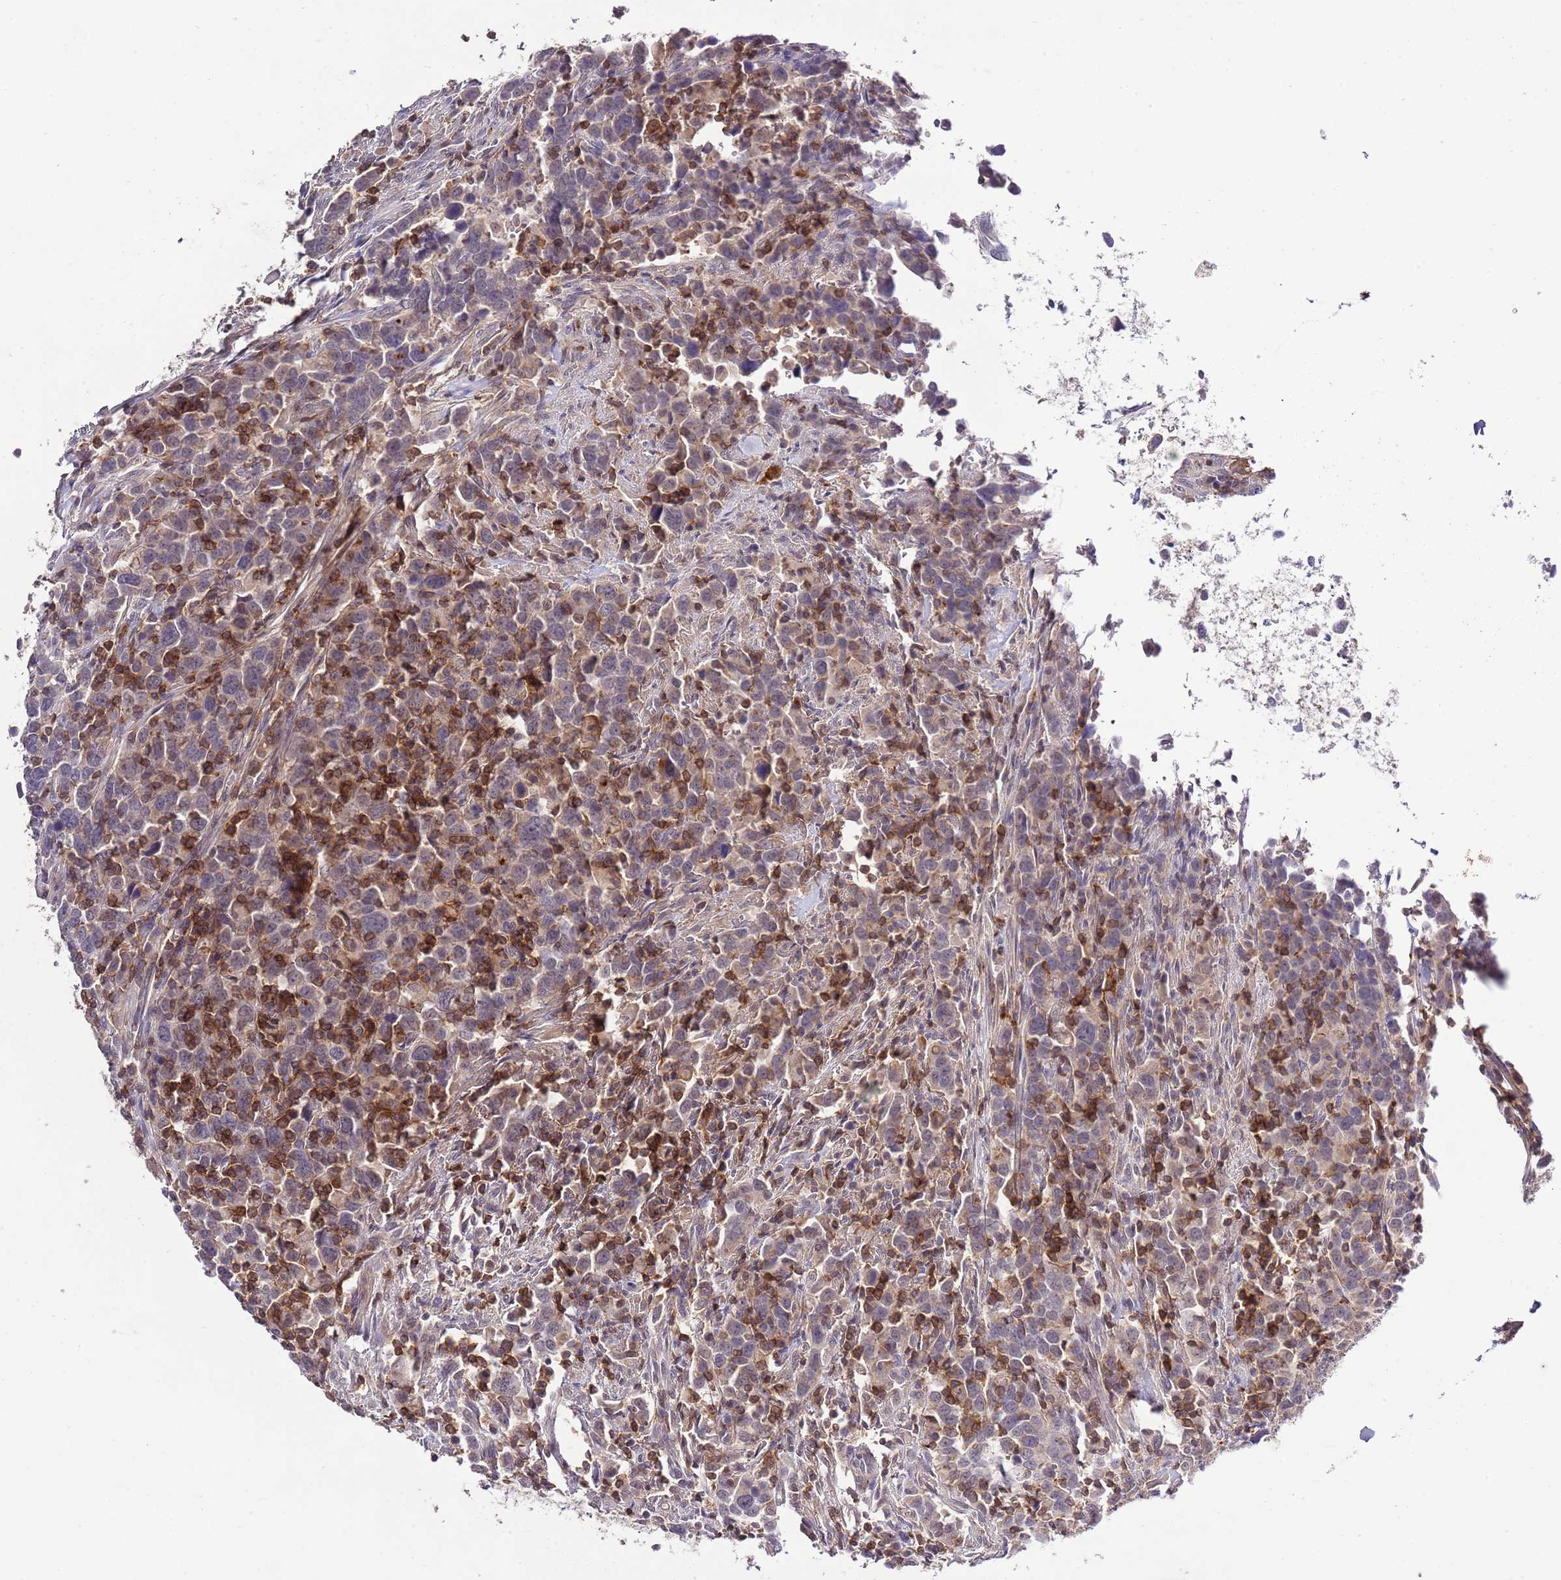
{"staining": {"intensity": "negative", "quantity": "none", "location": "none"}, "tissue": "urothelial cancer", "cell_type": "Tumor cells", "image_type": "cancer", "snomed": [{"axis": "morphology", "description": "Urothelial carcinoma, High grade"}, {"axis": "topography", "description": "Urinary bladder"}], "caption": "Urothelial carcinoma (high-grade) was stained to show a protein in brown. There is no significant staining in tumor cells.", "gene": "EFHD1", "patient": {"sex": "male", "age": 61}}